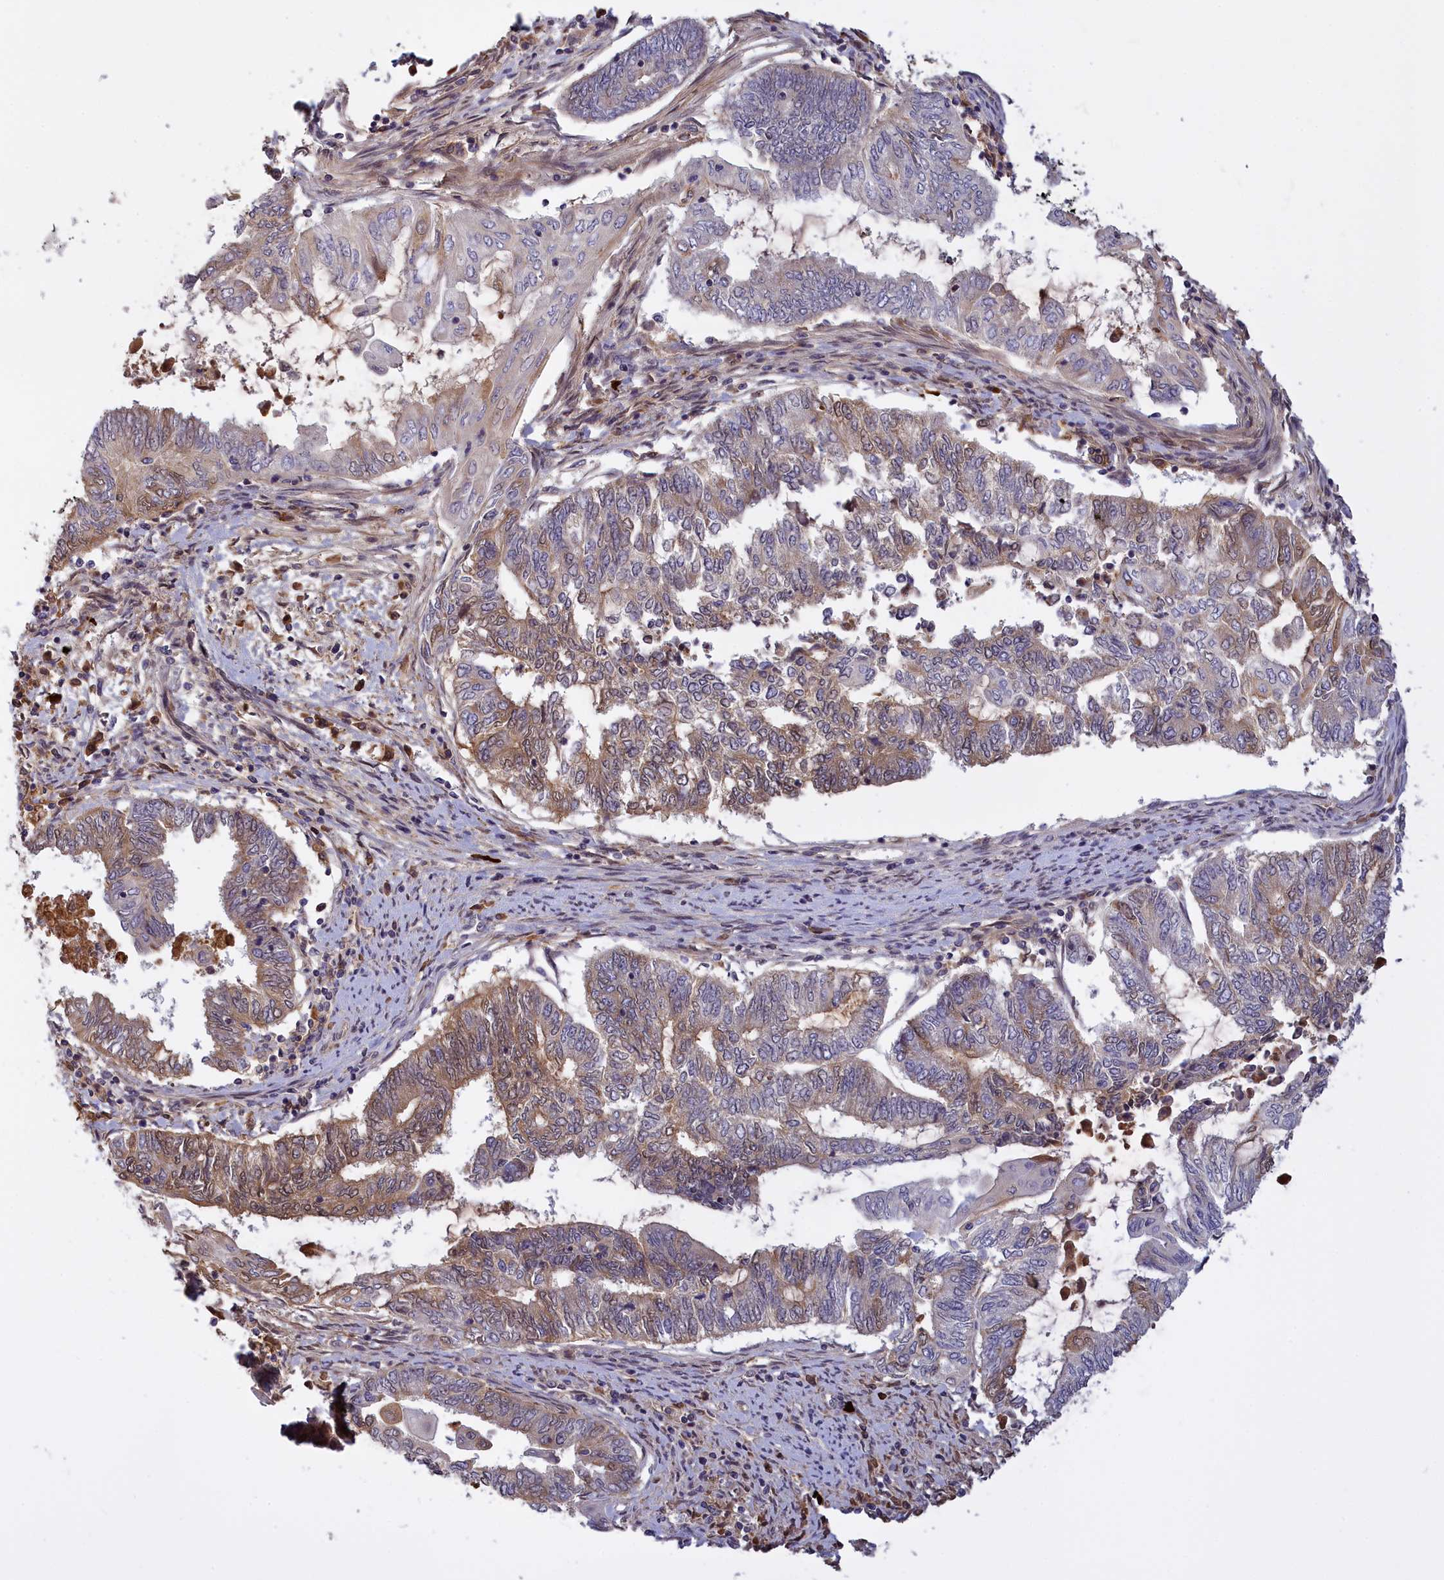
{"staining": {"intensity": "weak", "quantity": "<25%", "location": "cytoplasmic/membranous"}, "tissue": "endometrial cancer", "cell_type": "Tumor cells", "image_type": "cancer", "snomed": [{"axis": "morphology", "description": "Adenocarcinoma, NOS"}, {"axis": "topography", "description": "Uterus"}, {"axis": "topography", "description": "Endometrium"}], "caption": "Immunohistochemistry image of human endometrial adenocarcinoma stained for a protein (brown), which displays no staining in tumor cells.", "gene": "RRAD", "patient": {"sex": "female", "age": 70}}